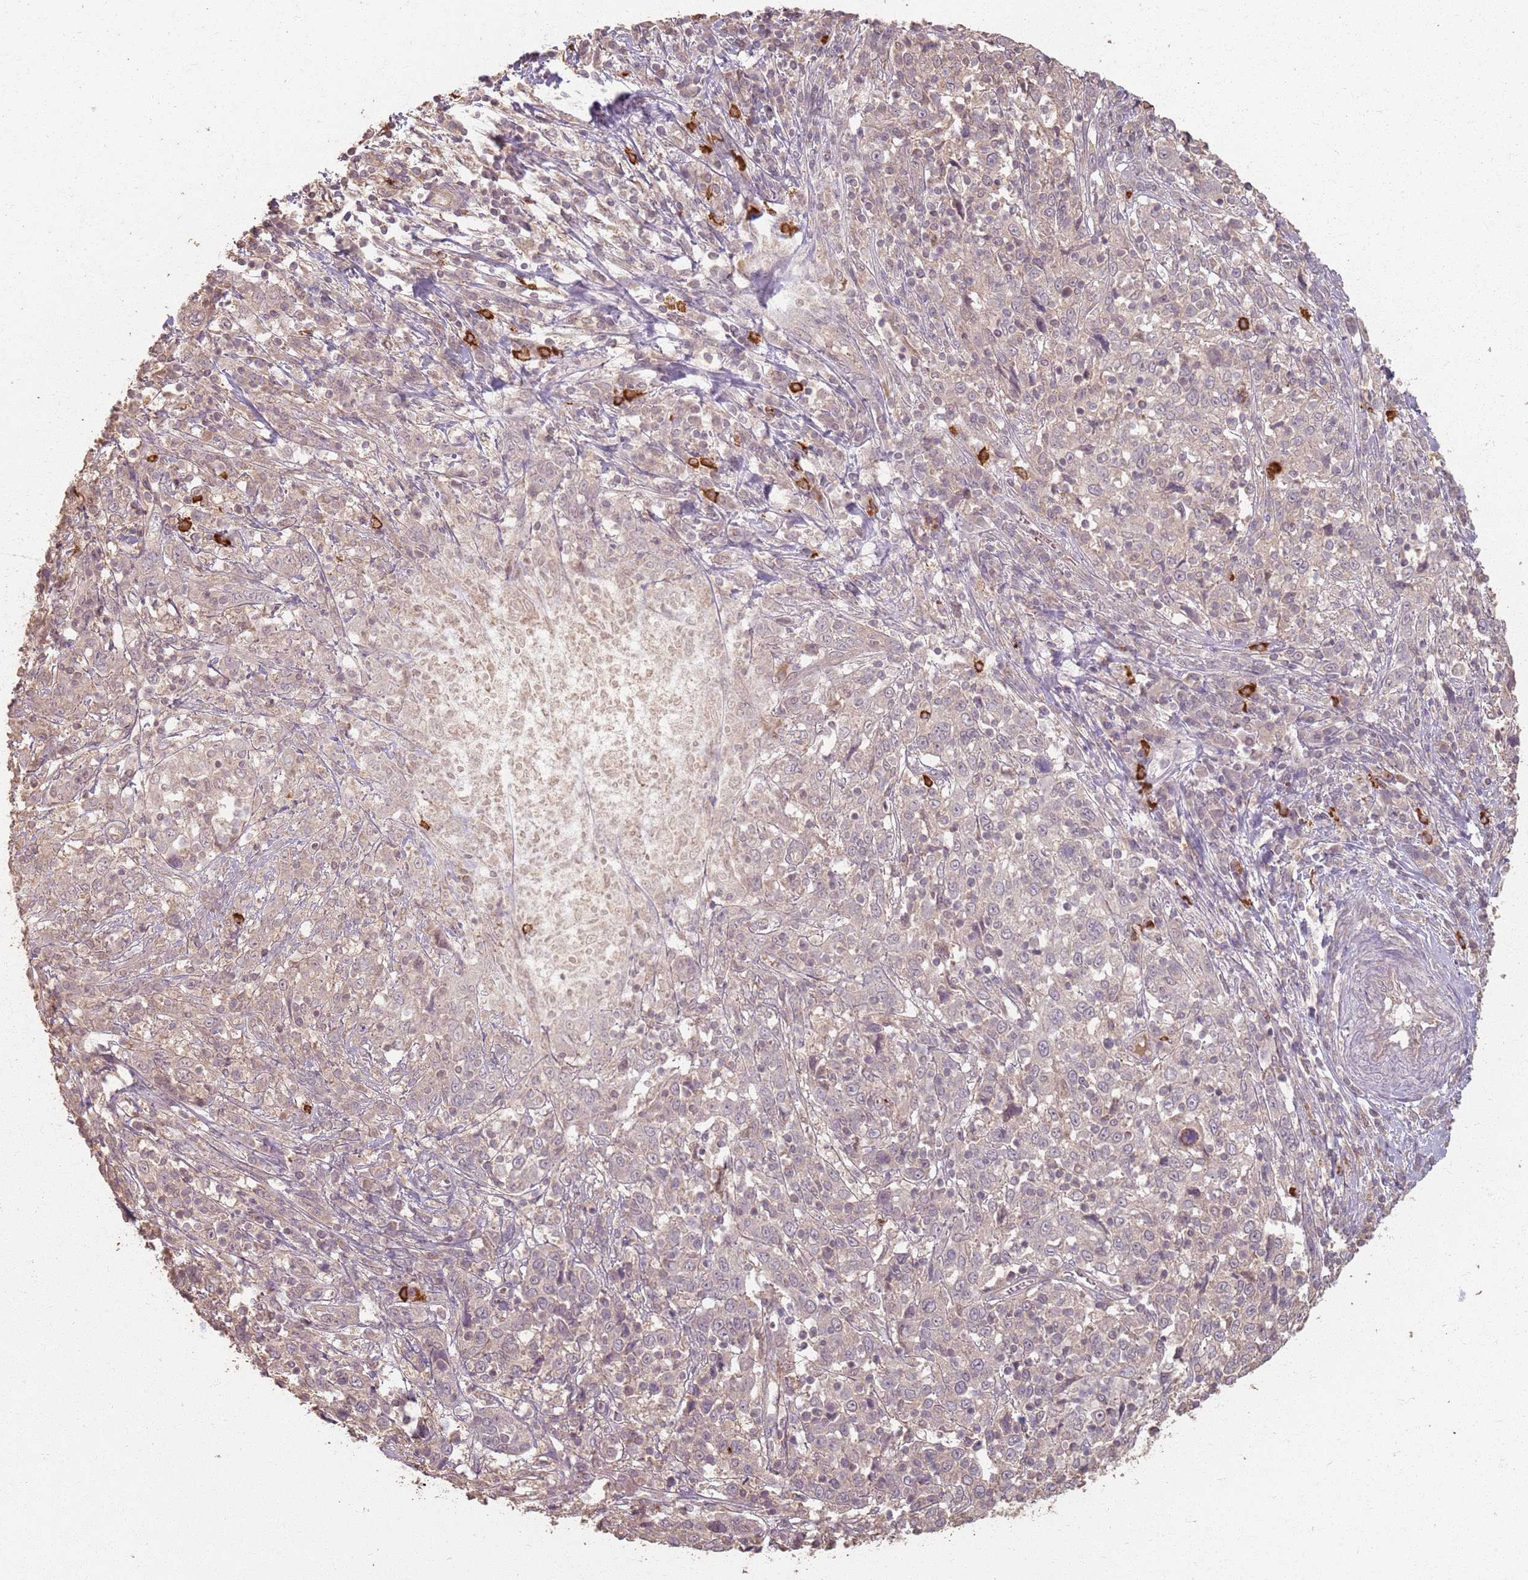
{"staining": {"intensity": "weak", "quantity": "25%-75%", "location": "cytoplasmic/membranous"}, "tissue": "cervical cancer", "cell_type": "Tumor cells", "image_type": "cancer", "snomed": [{"axis": "morphology", "description": "Squamous cell carcinoma, NOS"}, {"axis": "topography", "description": "Cervix"}], "caption": "There is low levels of weak cytoplasmic/membranous positivity in tumor cells of cervical squamous cell carcinoma, as demonstrated by immunohistochemical staining (brown color).", "gene": "CCDC168", "patient": {"sex": "female", "age": 46}}